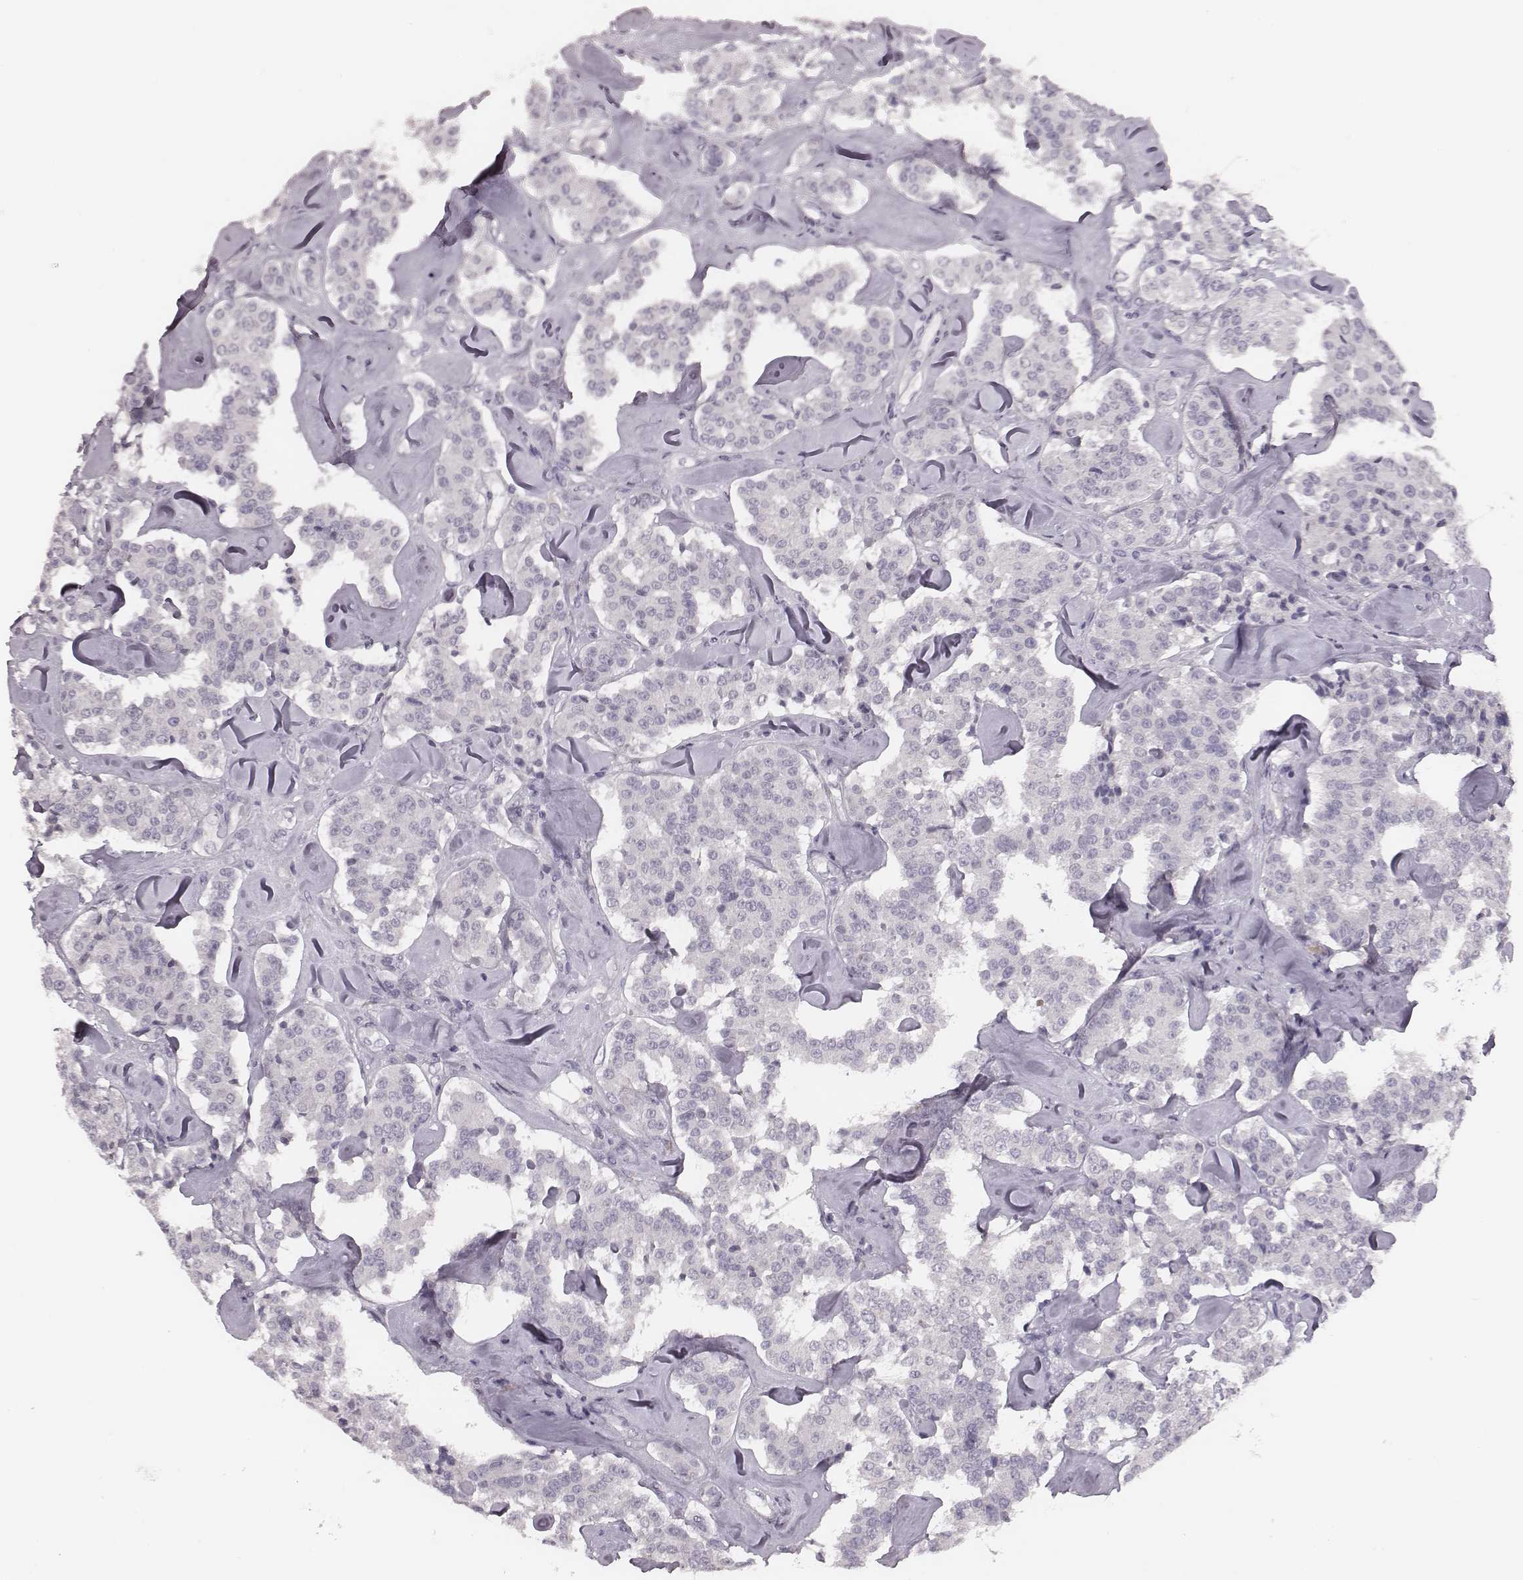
{"staining": {"intensity": "negative", "quantity": "none", "location": "none"}, "tissue": "carcinoid", "cell_type": "Tumor cells", "image_type": "cancer", "snomed": [{"axis": "morphology", "description": "Carcinoid, malignant, NOS"}, {"axis": "topography", "description": "Pancreas"}], "caption": "This is an immunohistochemistry (IHC) image of carcinoid (malignant). There is no staining in tumor cells.", "gene": "CSHL1", "patient": {"sex": "male", "age": 41}}